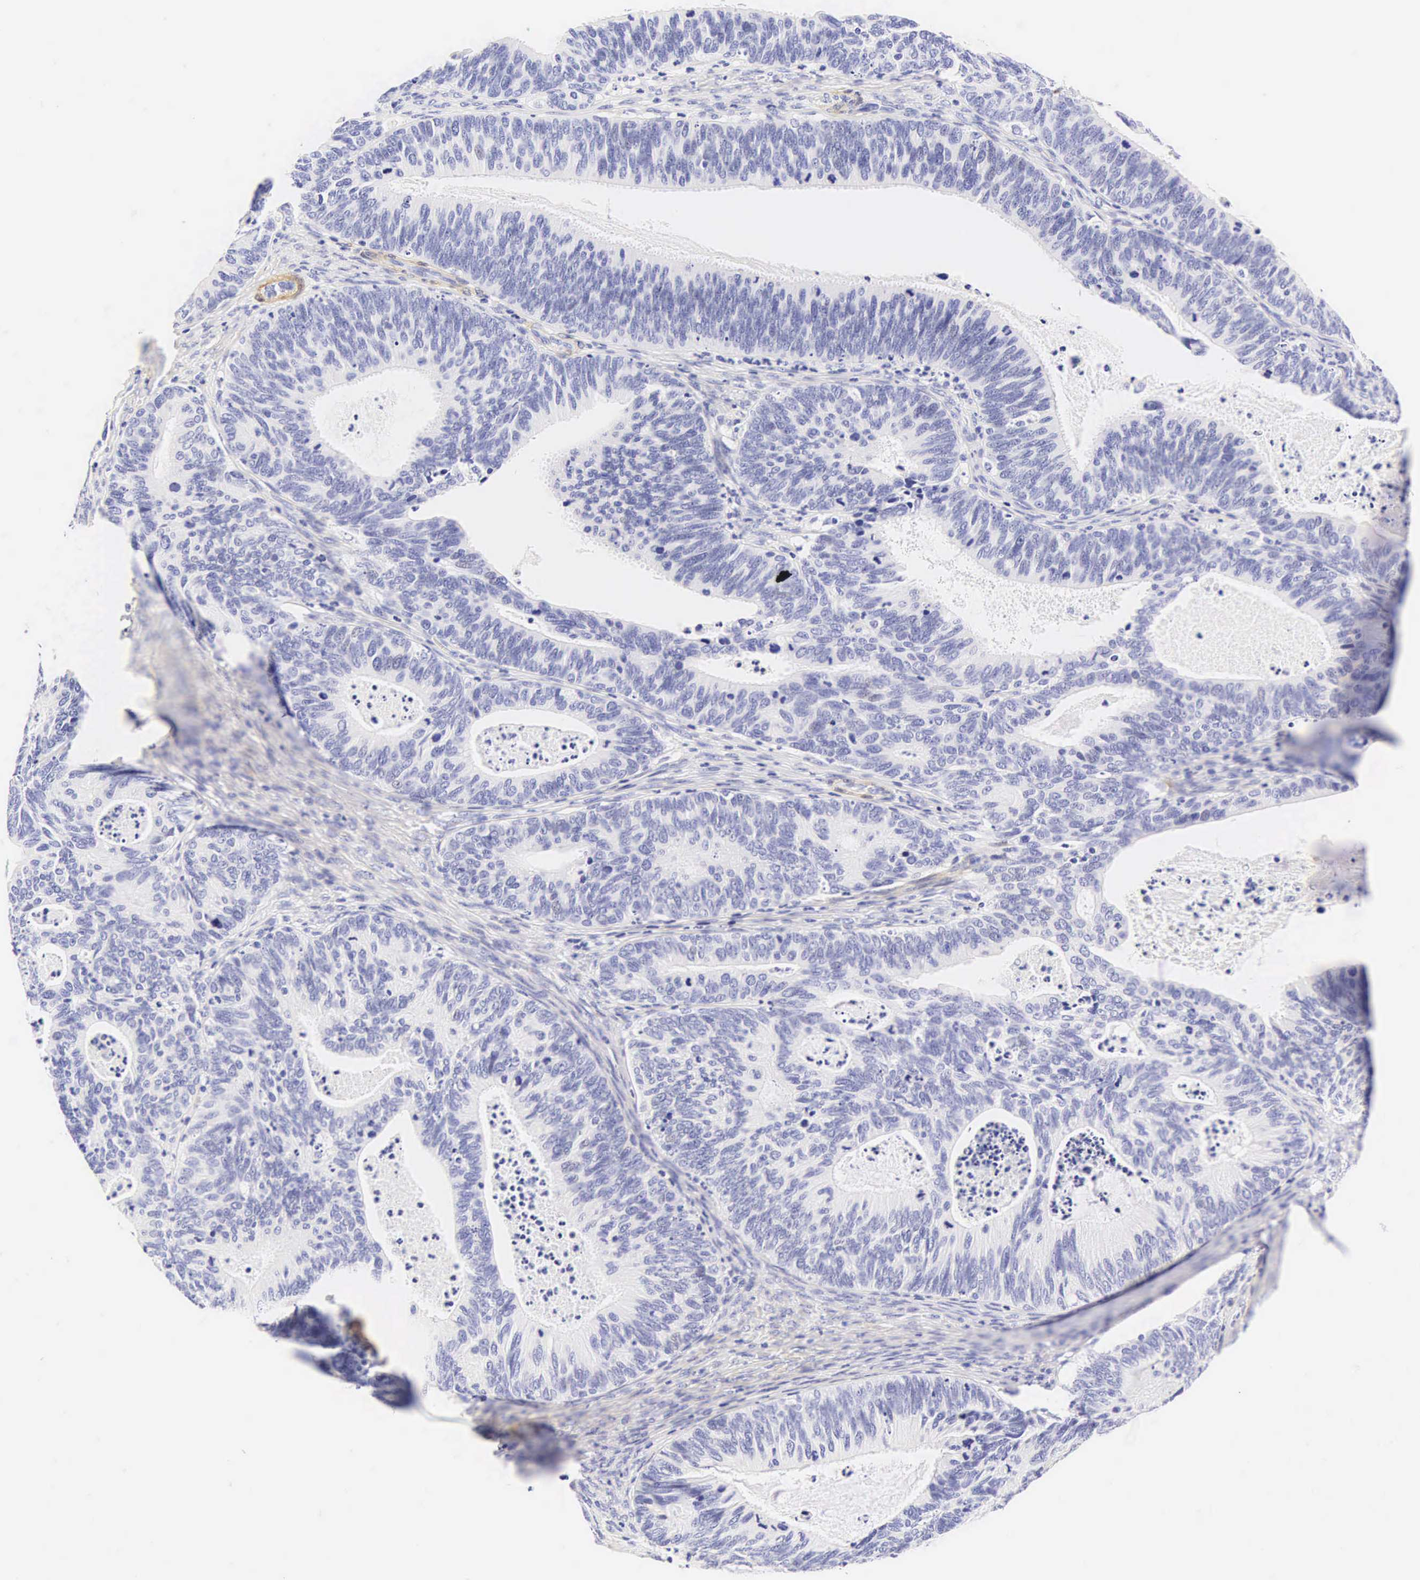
{"staining": {"intensity": "negative", "quantity": "none", "location": "none"}, "tissue": "ovarian cancer", "cell_type": "Tumor cells", "image_type": "cancer", "snomed": [{"axis": "morphology", "description": "Carcinoma, endometroid"}, {"axis": "topography", "description": "Ovary"}], "caption": "Immunohistochemistry histopathology image of ovarian endometroid carcinoma stained for a protein (brown), which reveals no staining in tumor cells.", "gene": "CNN1", "patient": {"sex": "female", "age": 52}}